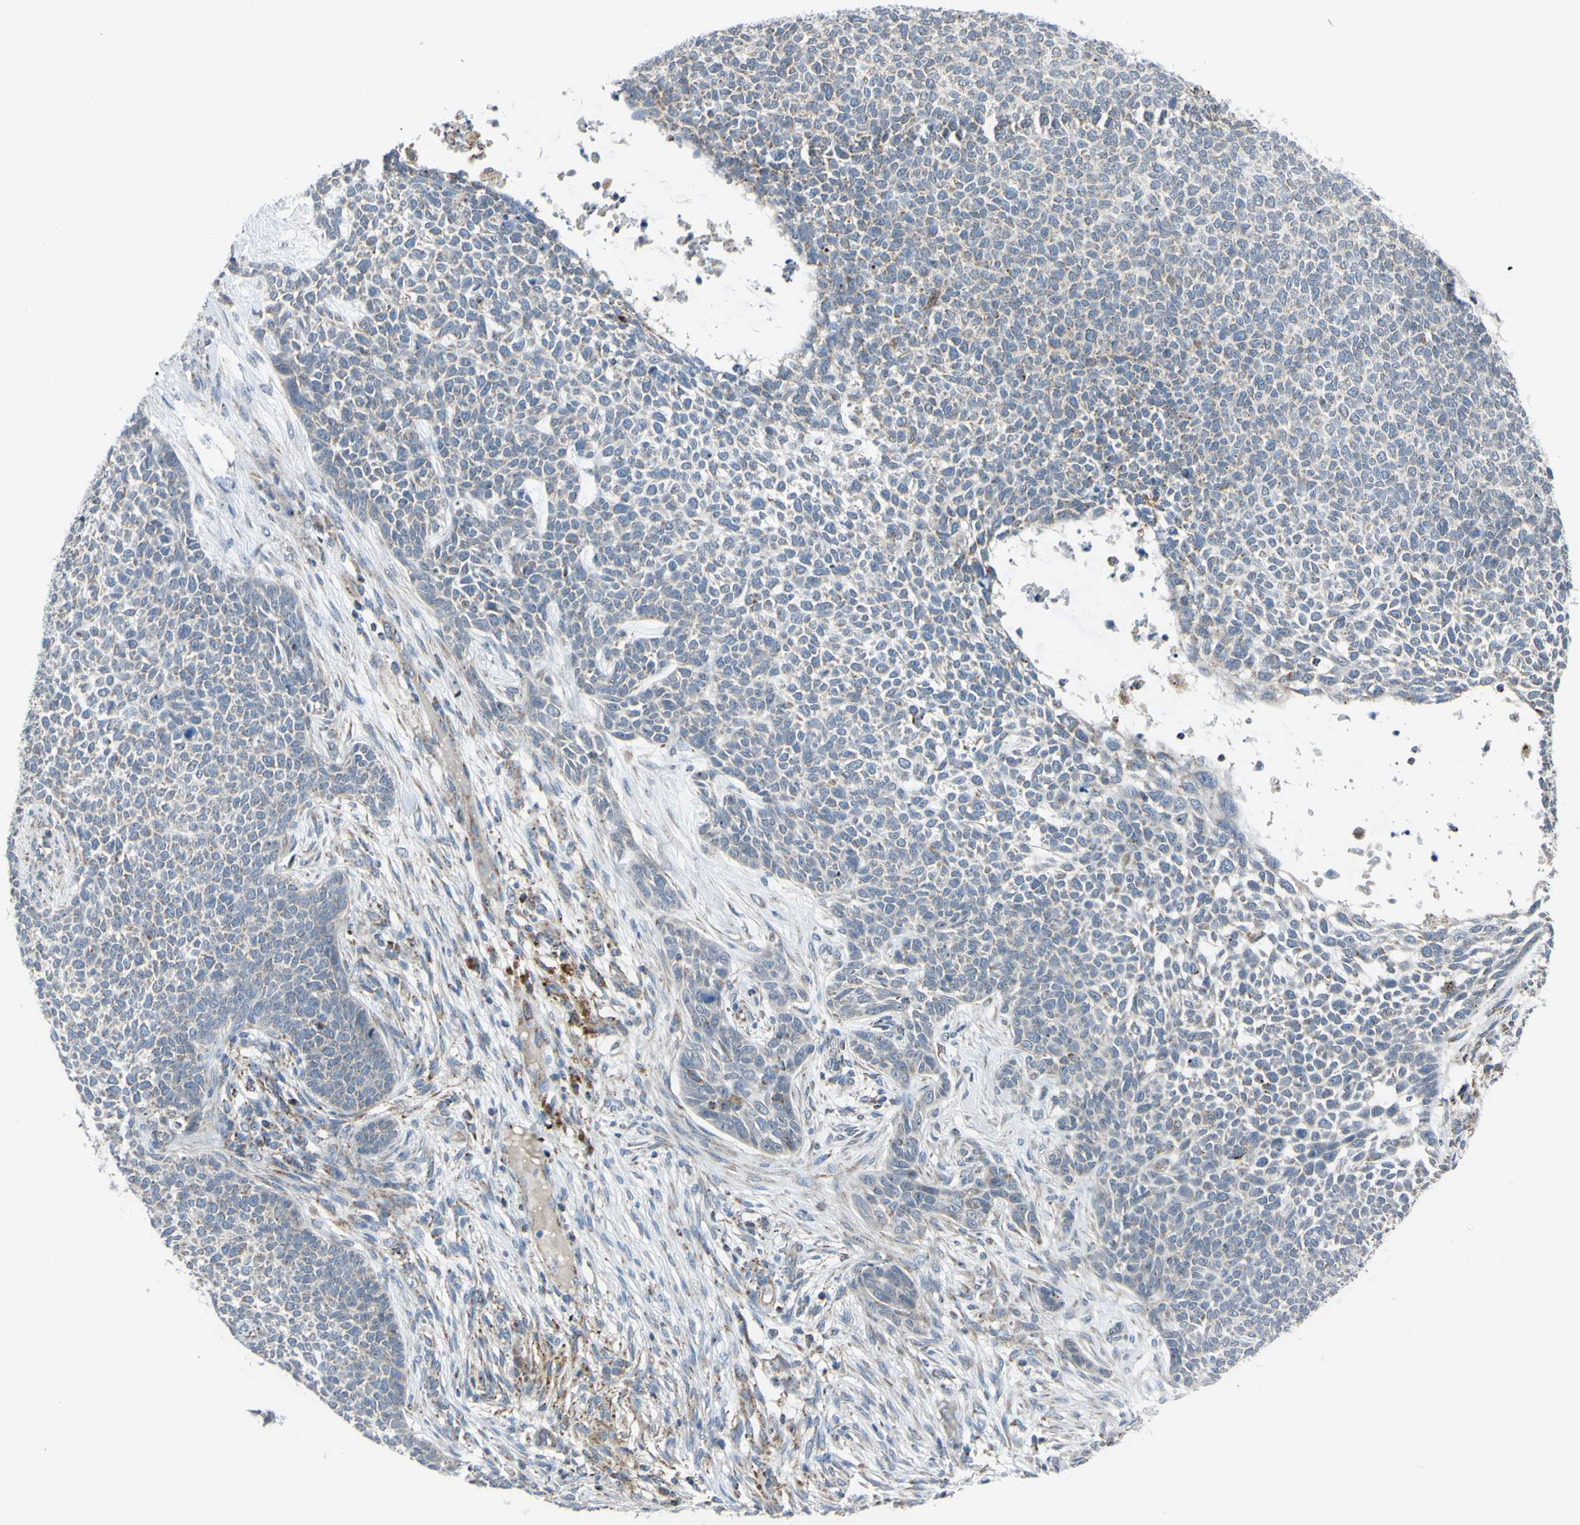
{"staining": {"intensity": "negative", "quantity": "none", "location": "none"}, "tissue": "skin cancer", "cell_type": "Tumor cells", "image_type": "cancer", "snomed": [{"axis": "morphology", "description": "Basal cell carcinoma"}, {"axis": "topography", "description": "Skin"}], "caption": "This is an immunohistochemistry photomicrograph of basal cell carcinoma (skin). There is no positivity in tumor cells.", "gene": "GLT8D1", "patient": {"sex": "female", "age": 84}}